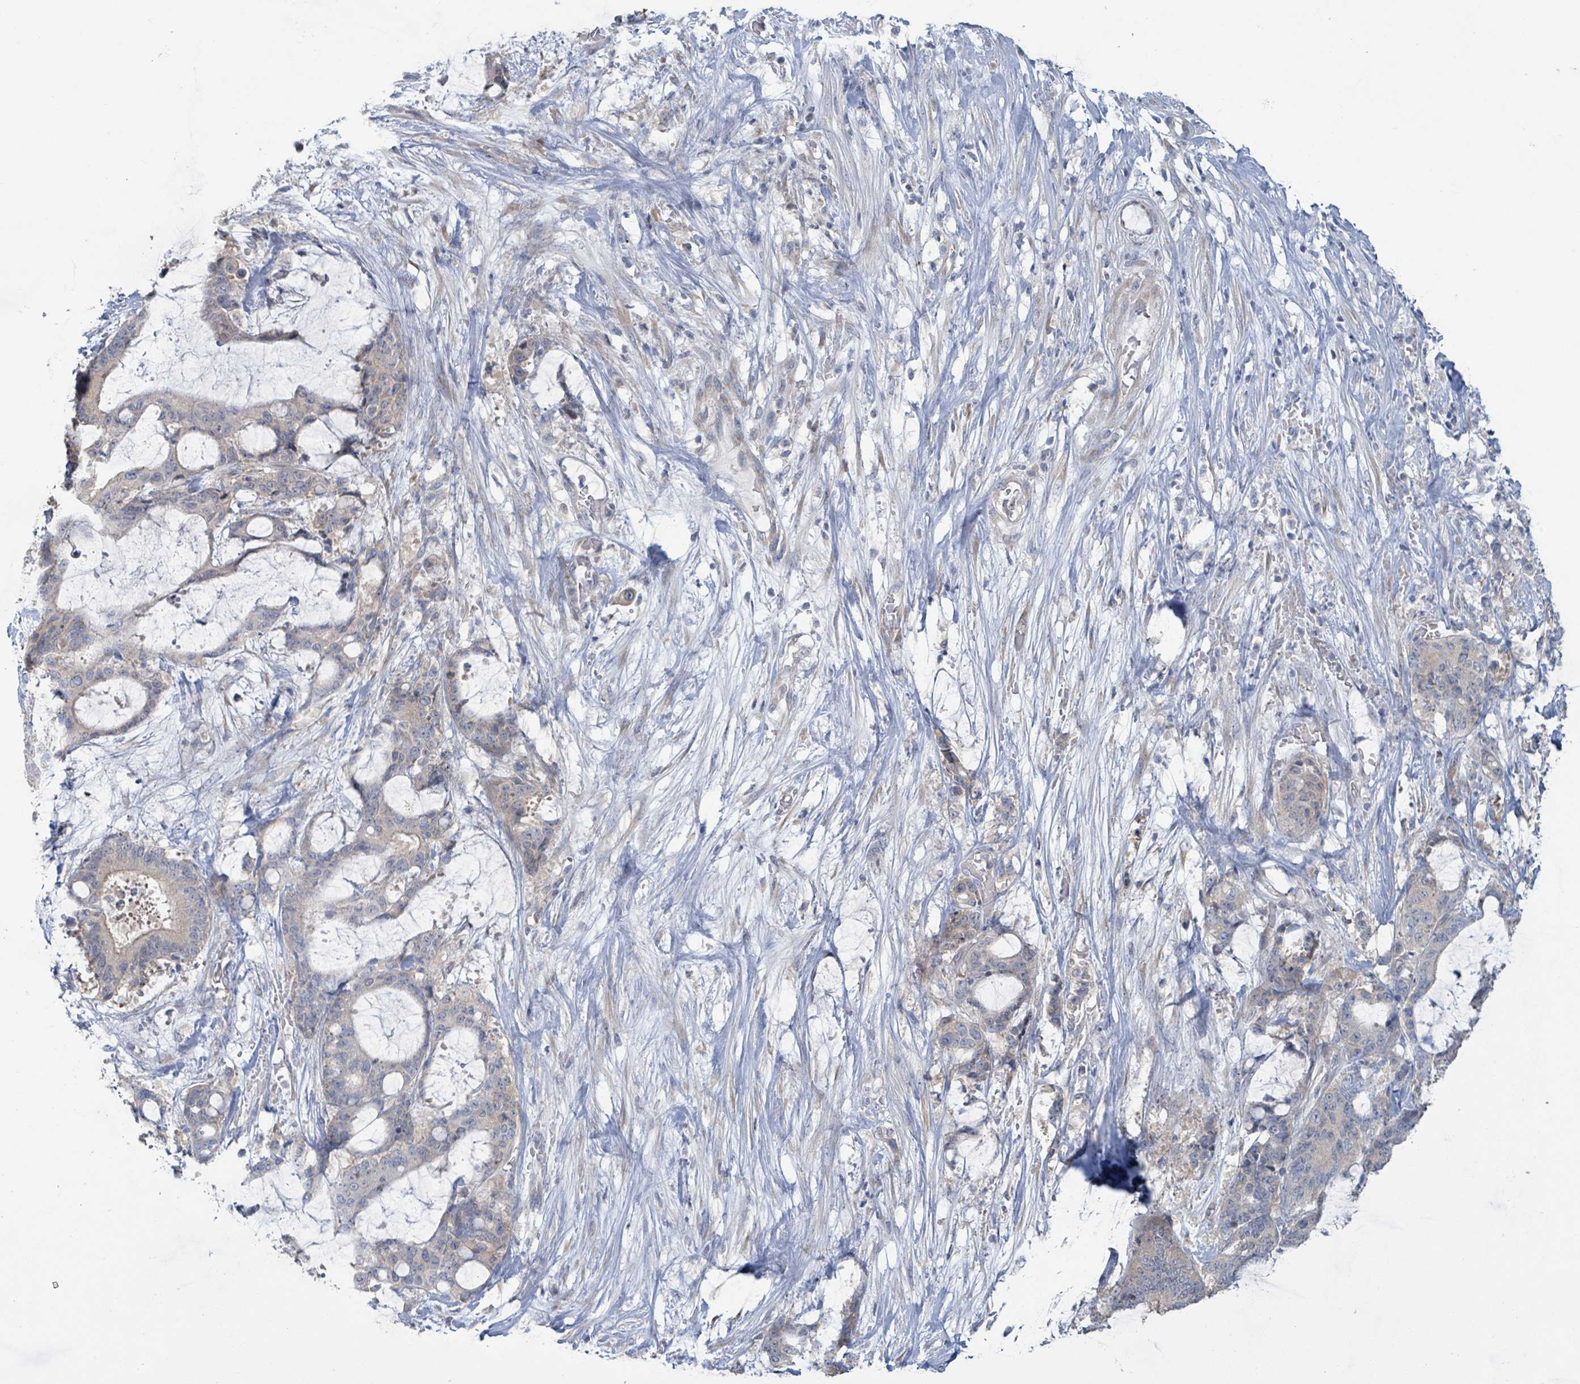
{"staining": {"intensity": "weak", "quantity": "<25%", "location": "cytoplasmic/membranous"}, "tissue": "liver cancer", "cell_type": "Tumor cells", "image_type": "cancer", "snomed": [{"axis": "morphology", "description": "Normal tissue, NOS"}, {"axis": "morphology", "description": "Cholangiocarcinoma"}, {"axis": "topography", "description": "Liver"}, {"axis": "topography", "description": "Peripheral nerve tissue"}], "caption": "Cholangiocarcinoma (liver) was stained to show a protein in brown. There is no significant staining in tumor cells.", "gene": "RPL32", "patient": {"sex": "female", "age": 73}}